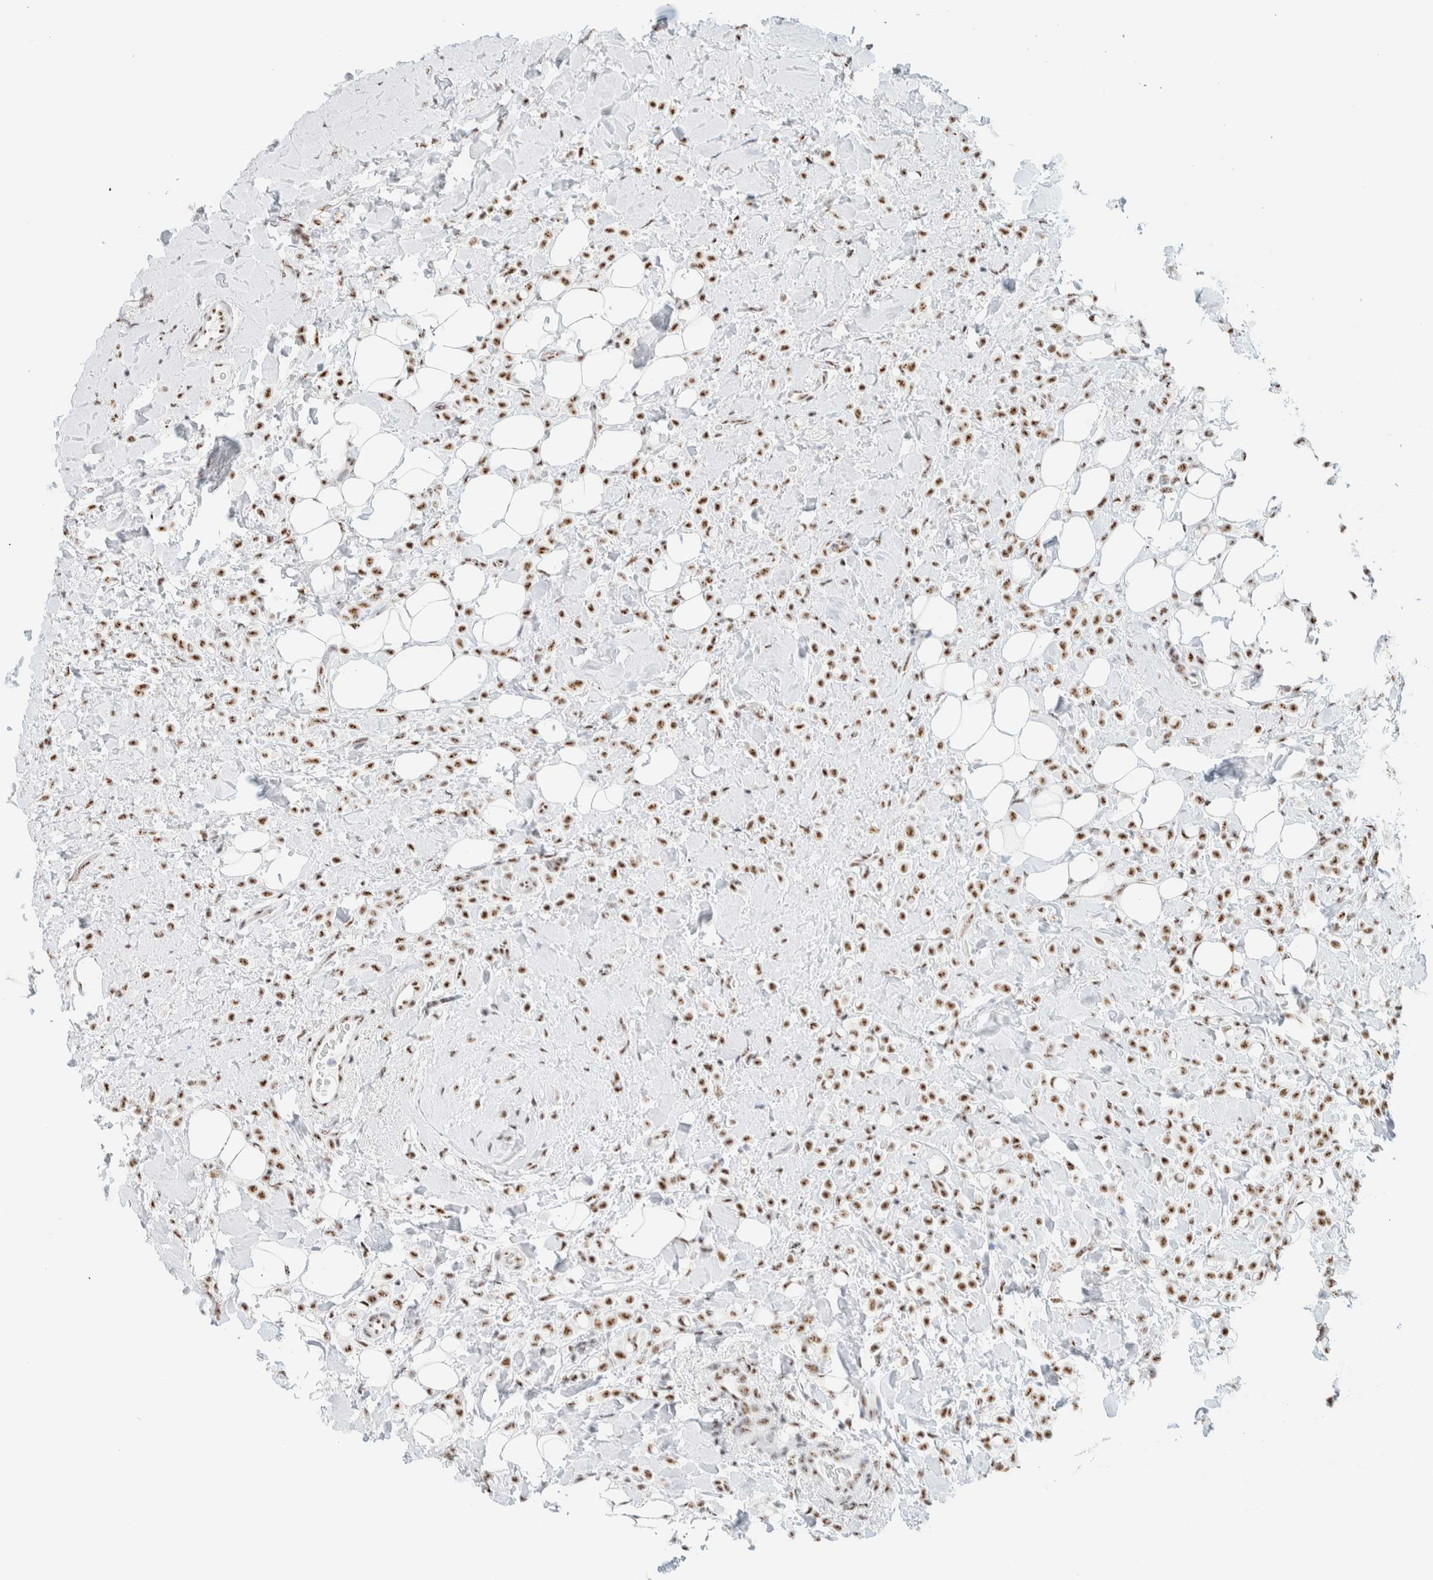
{"staining": {"intensity": "moderate", "quantity": ">75%", "location": "nuclear"}, "tissue": "breast cancer", "cell_type": "Tumor cells", "image_type": "cancer", "snomed": [{"axis": "morphology", "description": "Normal tissue, NOS"}, {"axis": "morphology", "description": "Lobular carcinoma"}, {"axis": "topography", "description": "Breast"}], "caption": "Tumor cells display medium levels of moderate nuclear staining in approximately >75% of cells in breast cancer (lobular carcinoma).", "gene": "SON", "patient": {"sex": "female", "age": 50}}